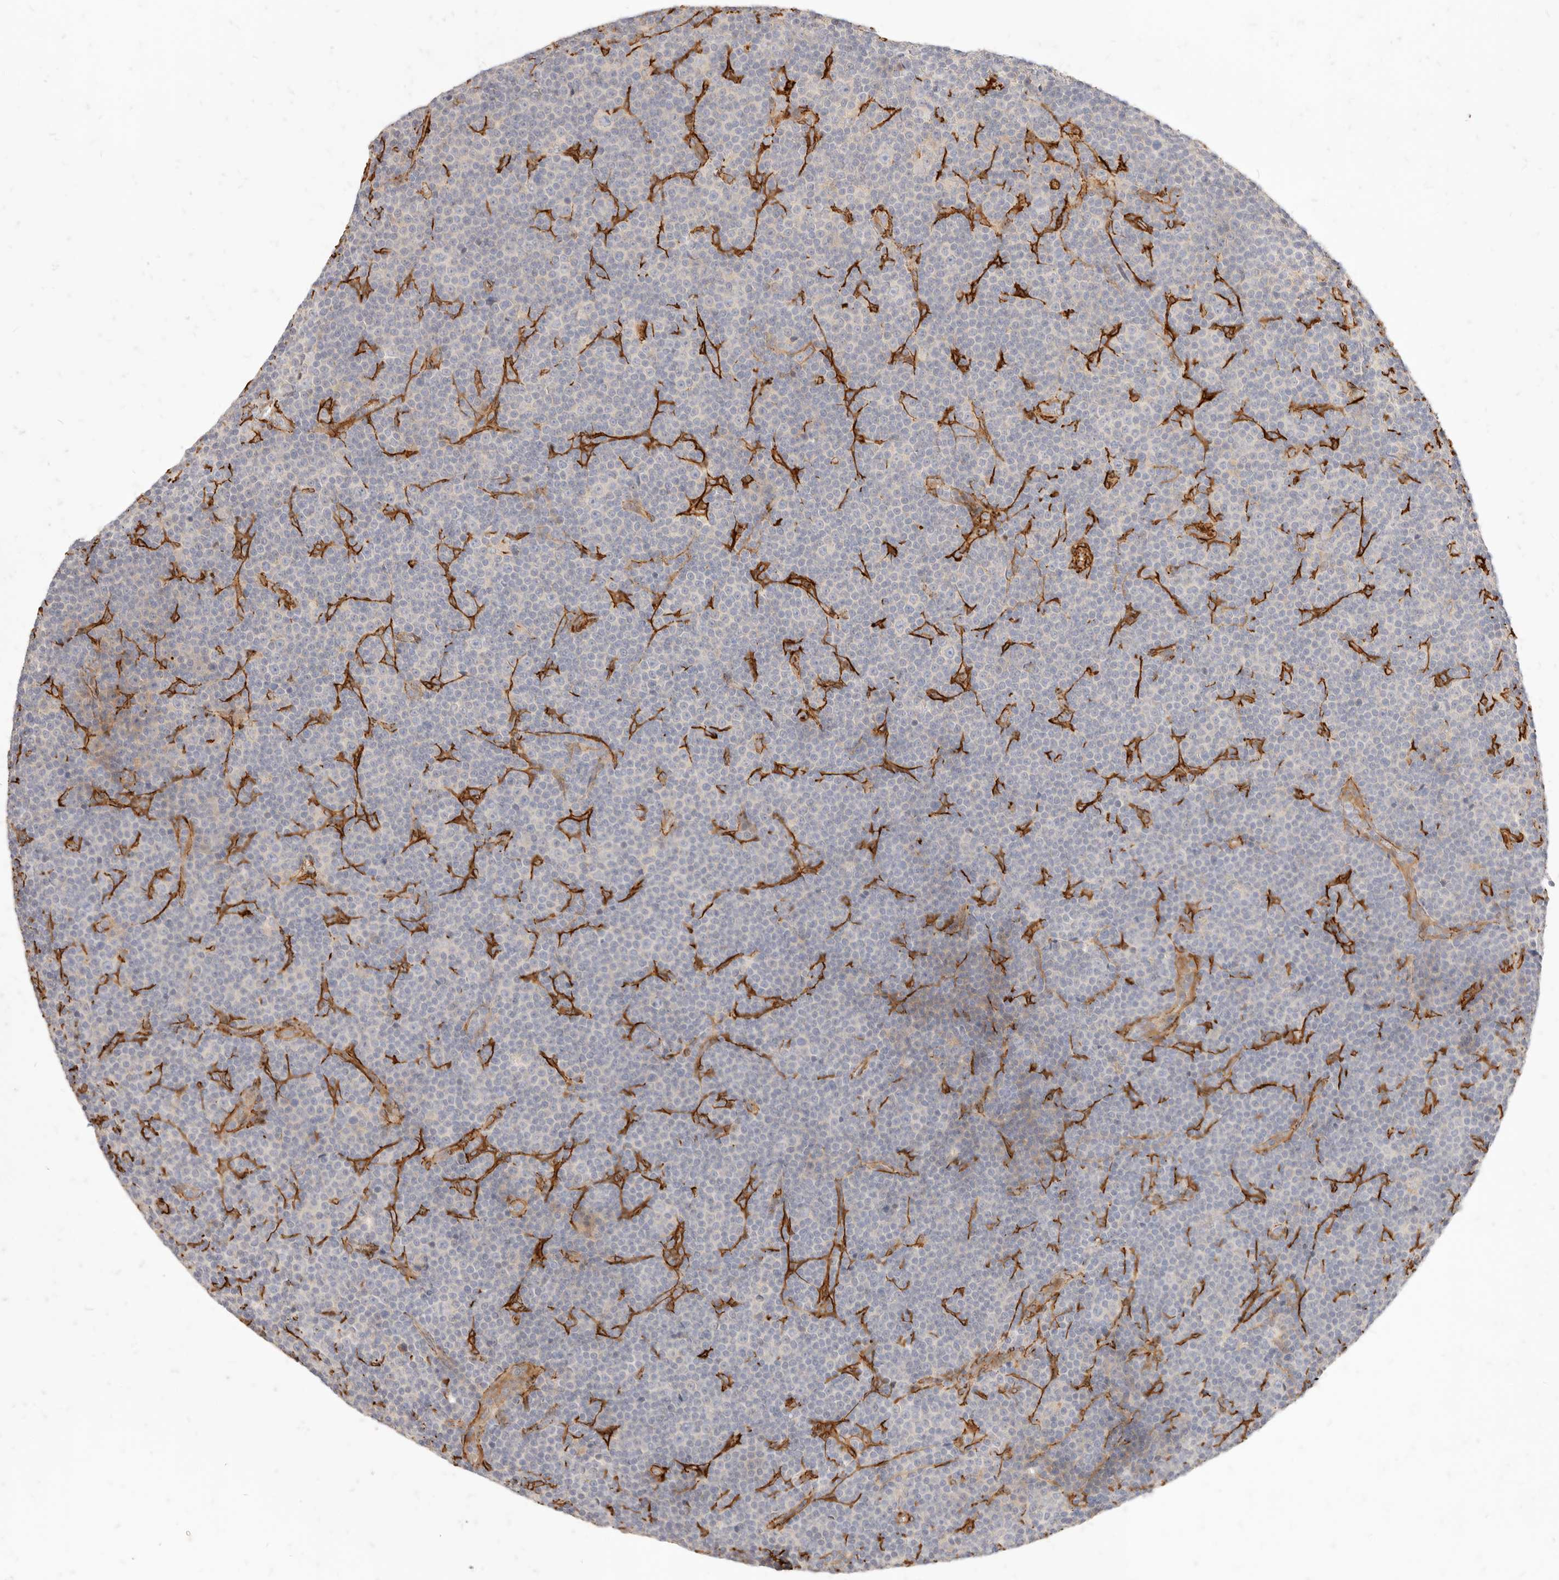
{"staining": {"intensity": "negative", "quantity": "none", "location": "none"}, "tissue": "lymphoma", "cell_type": "Tumor cells", "image_type": "cancer", "snomed": [{"axis": "morphology", "description": "Malignant lymphoma, non-Hodgkin's type, Low grade"}, {"axis": "topography", "description": "Lymph node"}], "caption": "This histopathology image is of lymphoma stained with immunohistochemistry to label a protein in brown with the nuclei are counter-stained blue. There is no expression in tumor cells. (Brightfield microscopy of DAB (3,3'-diaminobenzidine) immunohistochemistry at high magnification).", "gene": "TMTC2", "patient": {"sex": "female", "age": 67}}